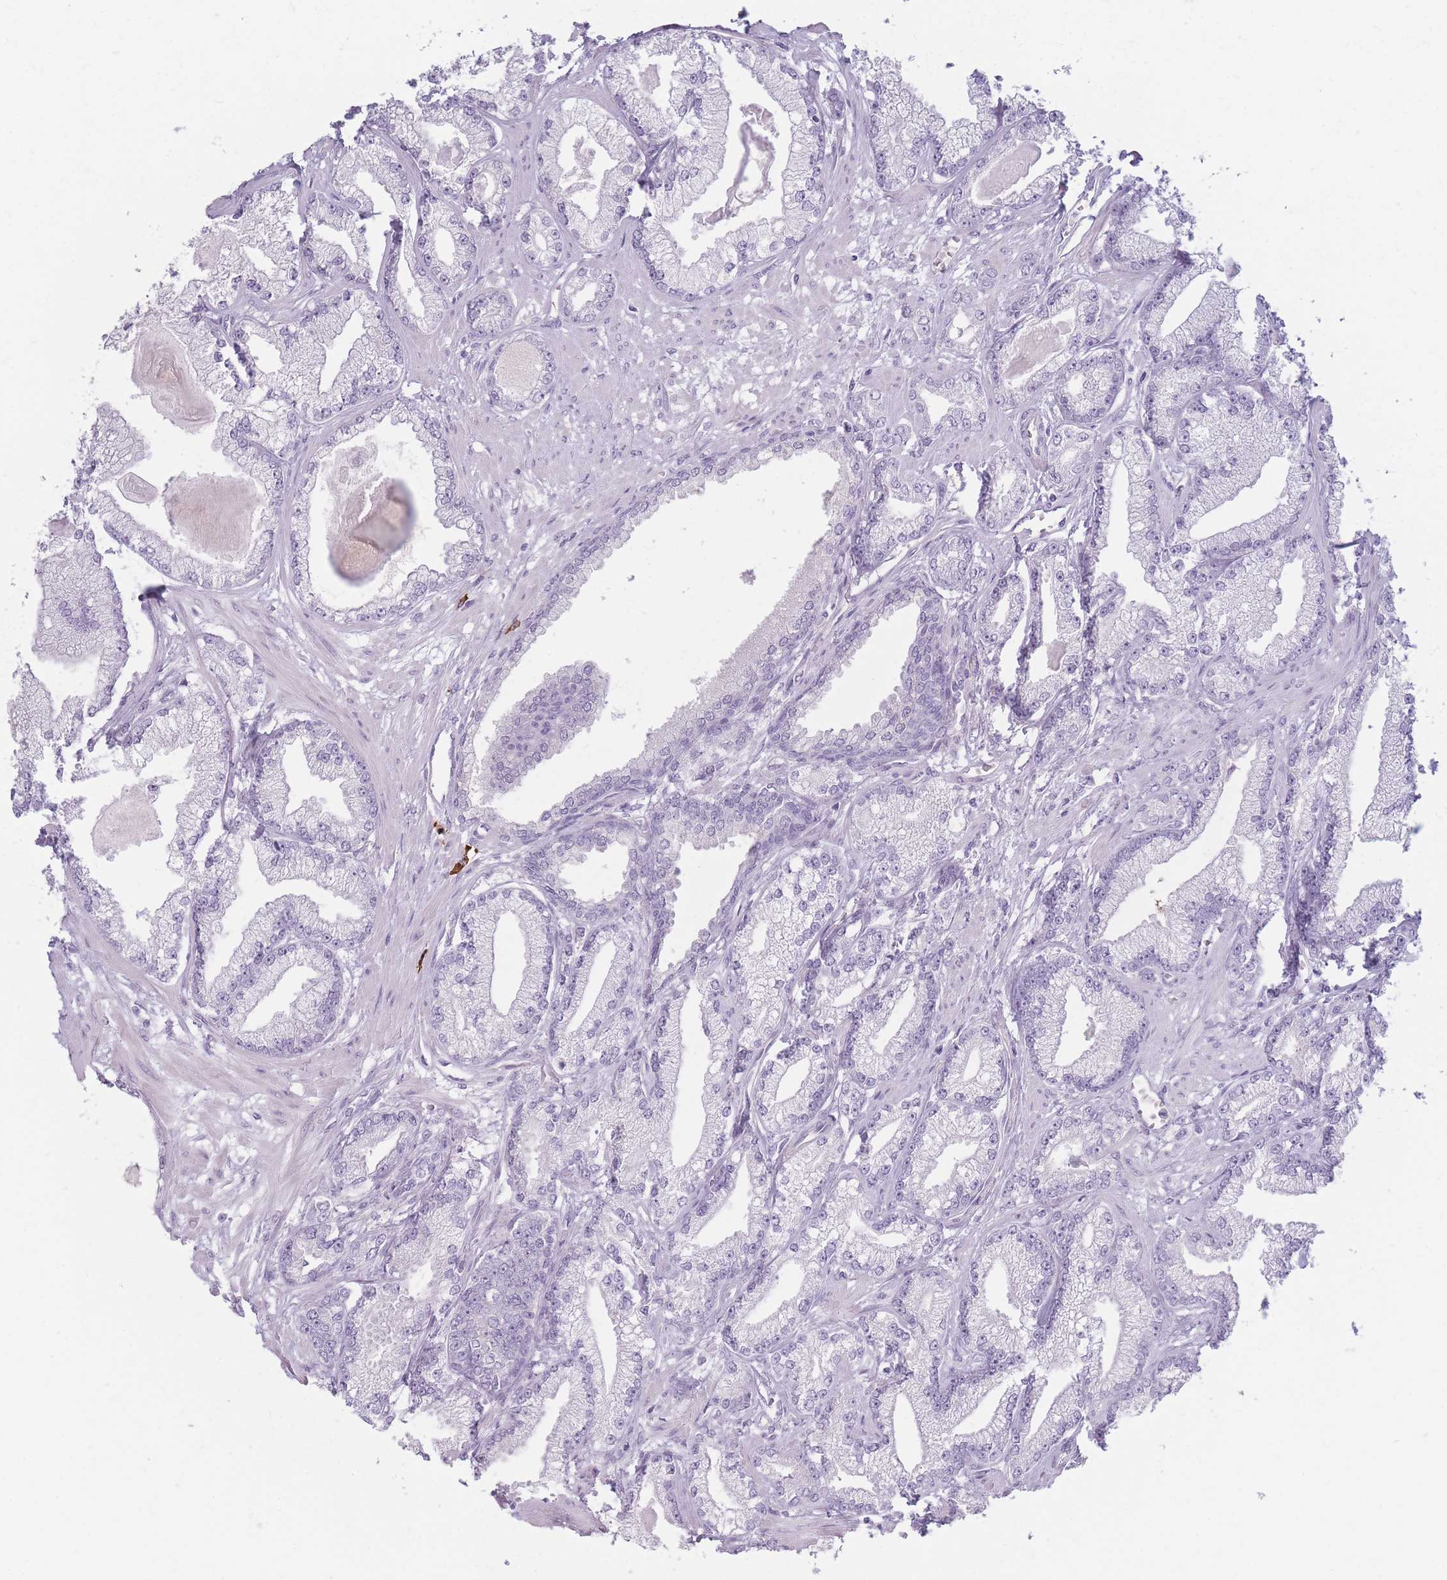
{"staining": {"intensity": "negative", "quantity": "none", "location": "none"}, "tissue": "prostate cancer", "cell_type": "Tumor cells", "image_type": "cancer", "snomed": [{"axis": "morphology", "description": "Adenocarcinoma, Low grade"}, {"axis": "topography", "description": "Prostate"}], "caption": "This is a image of IHC staining of prostate cancer, which shows no staining in tumor cells. (Stains: DAB IHC with hematoxylin counter stain, Microscopy: brightfield microscopy at high magnification).", "gene": "PLEKHG2", "patient": {"sex": "male", "age": 64}}